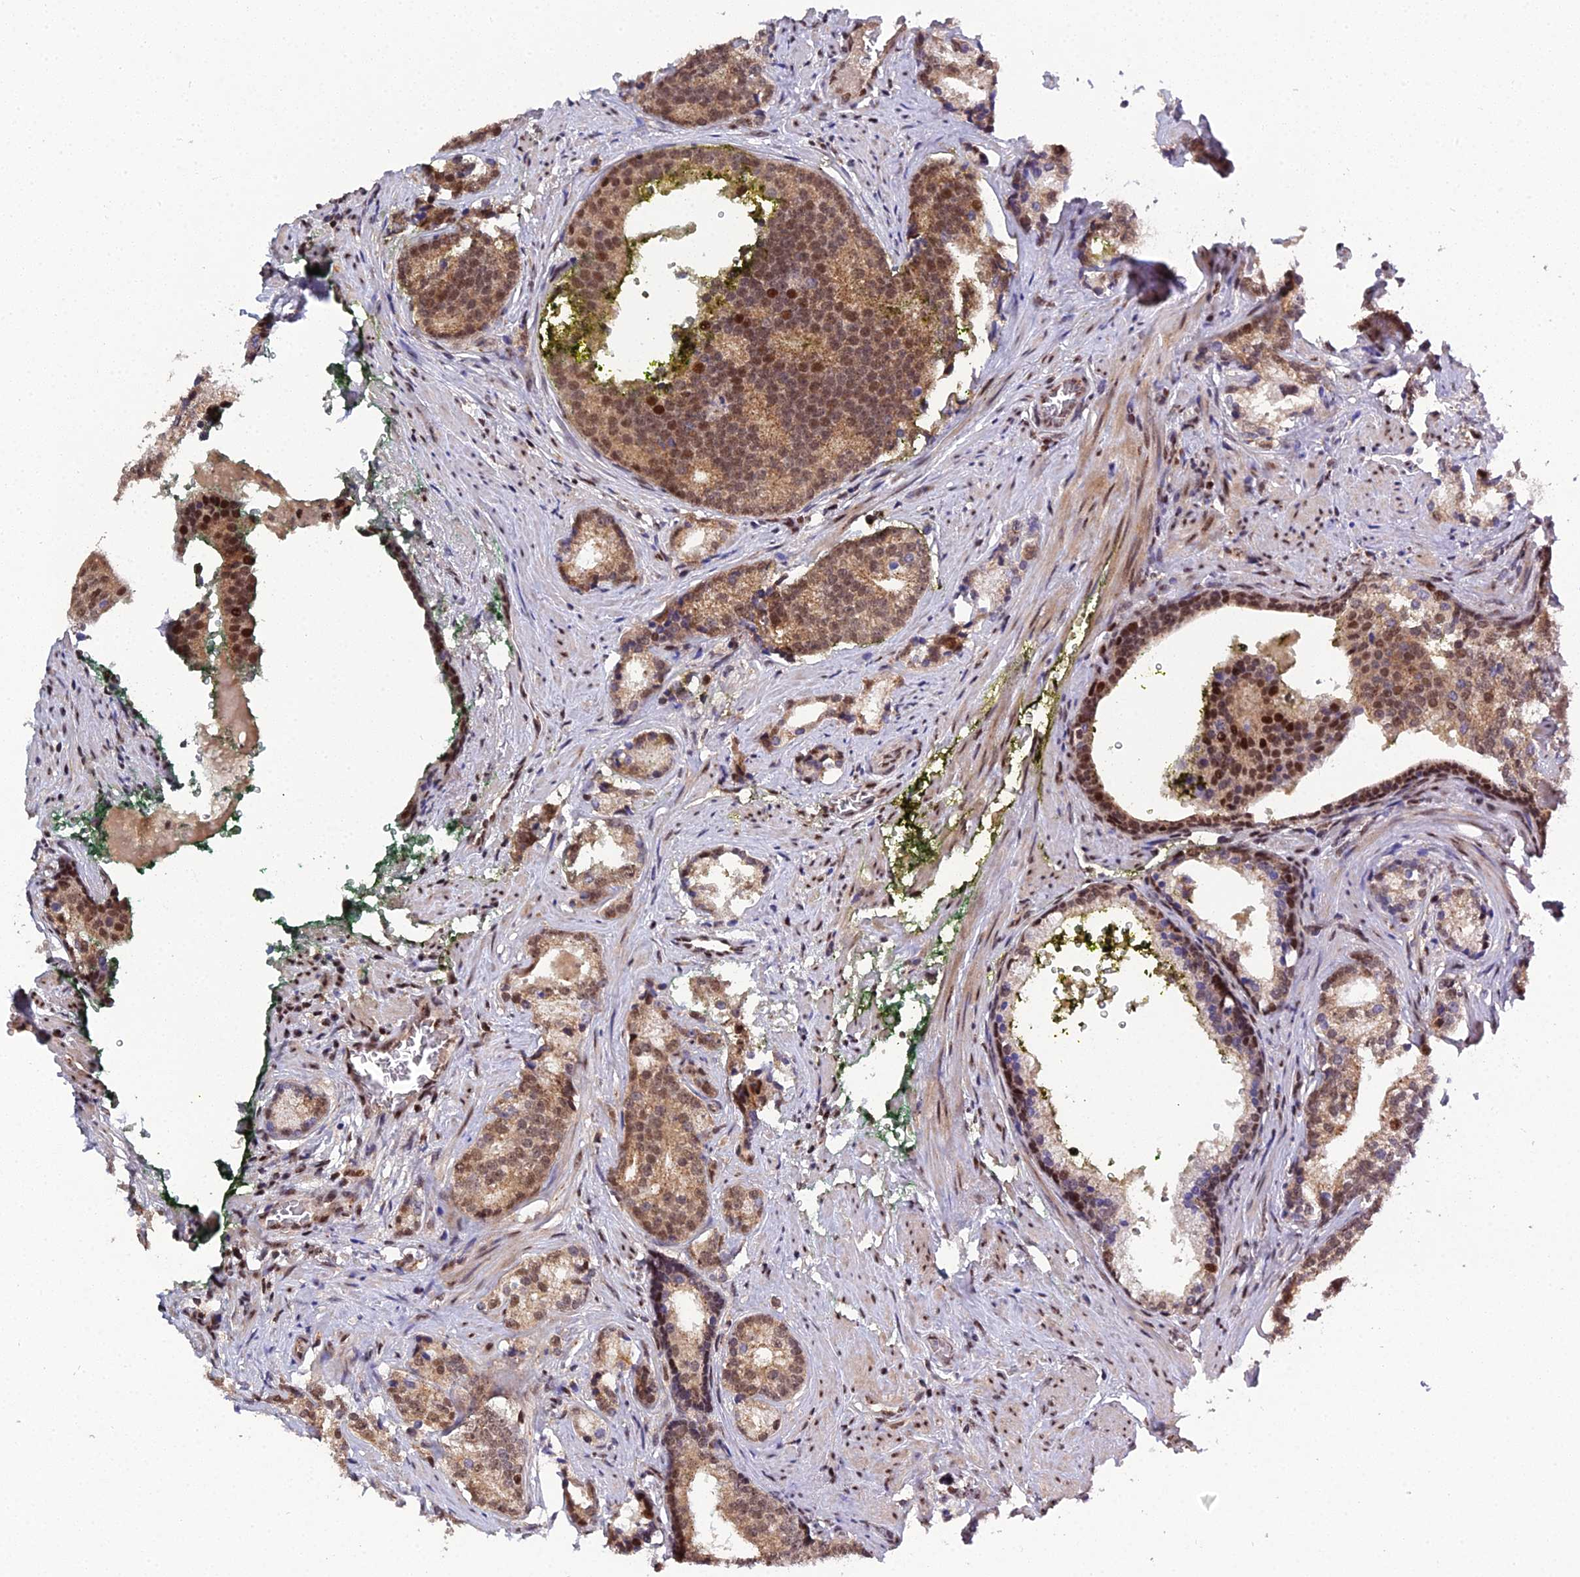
{"staining": {"intensity": "moderate", "quantity": ">75%", "location": "cytoplasmic/membranous,nuclear"}, "tissue": "prostate cancer", "cell_type": "Tumor cells", "image_type": "cancer", "snomed": [{"axis": "morphology", "description": "Adenocarcinoma, Low grade"}, {"axis": "topography", "description": "Prostate"}], "caption": "Immunohistochemical staining of prostate cancer exhibits medium levels of moderate cytoplasmic/membranous and nuclear positivity in approximately >75% of tumor cells.", "gene": "ARL2", "patient": {"sex": "male", "age": 71}}